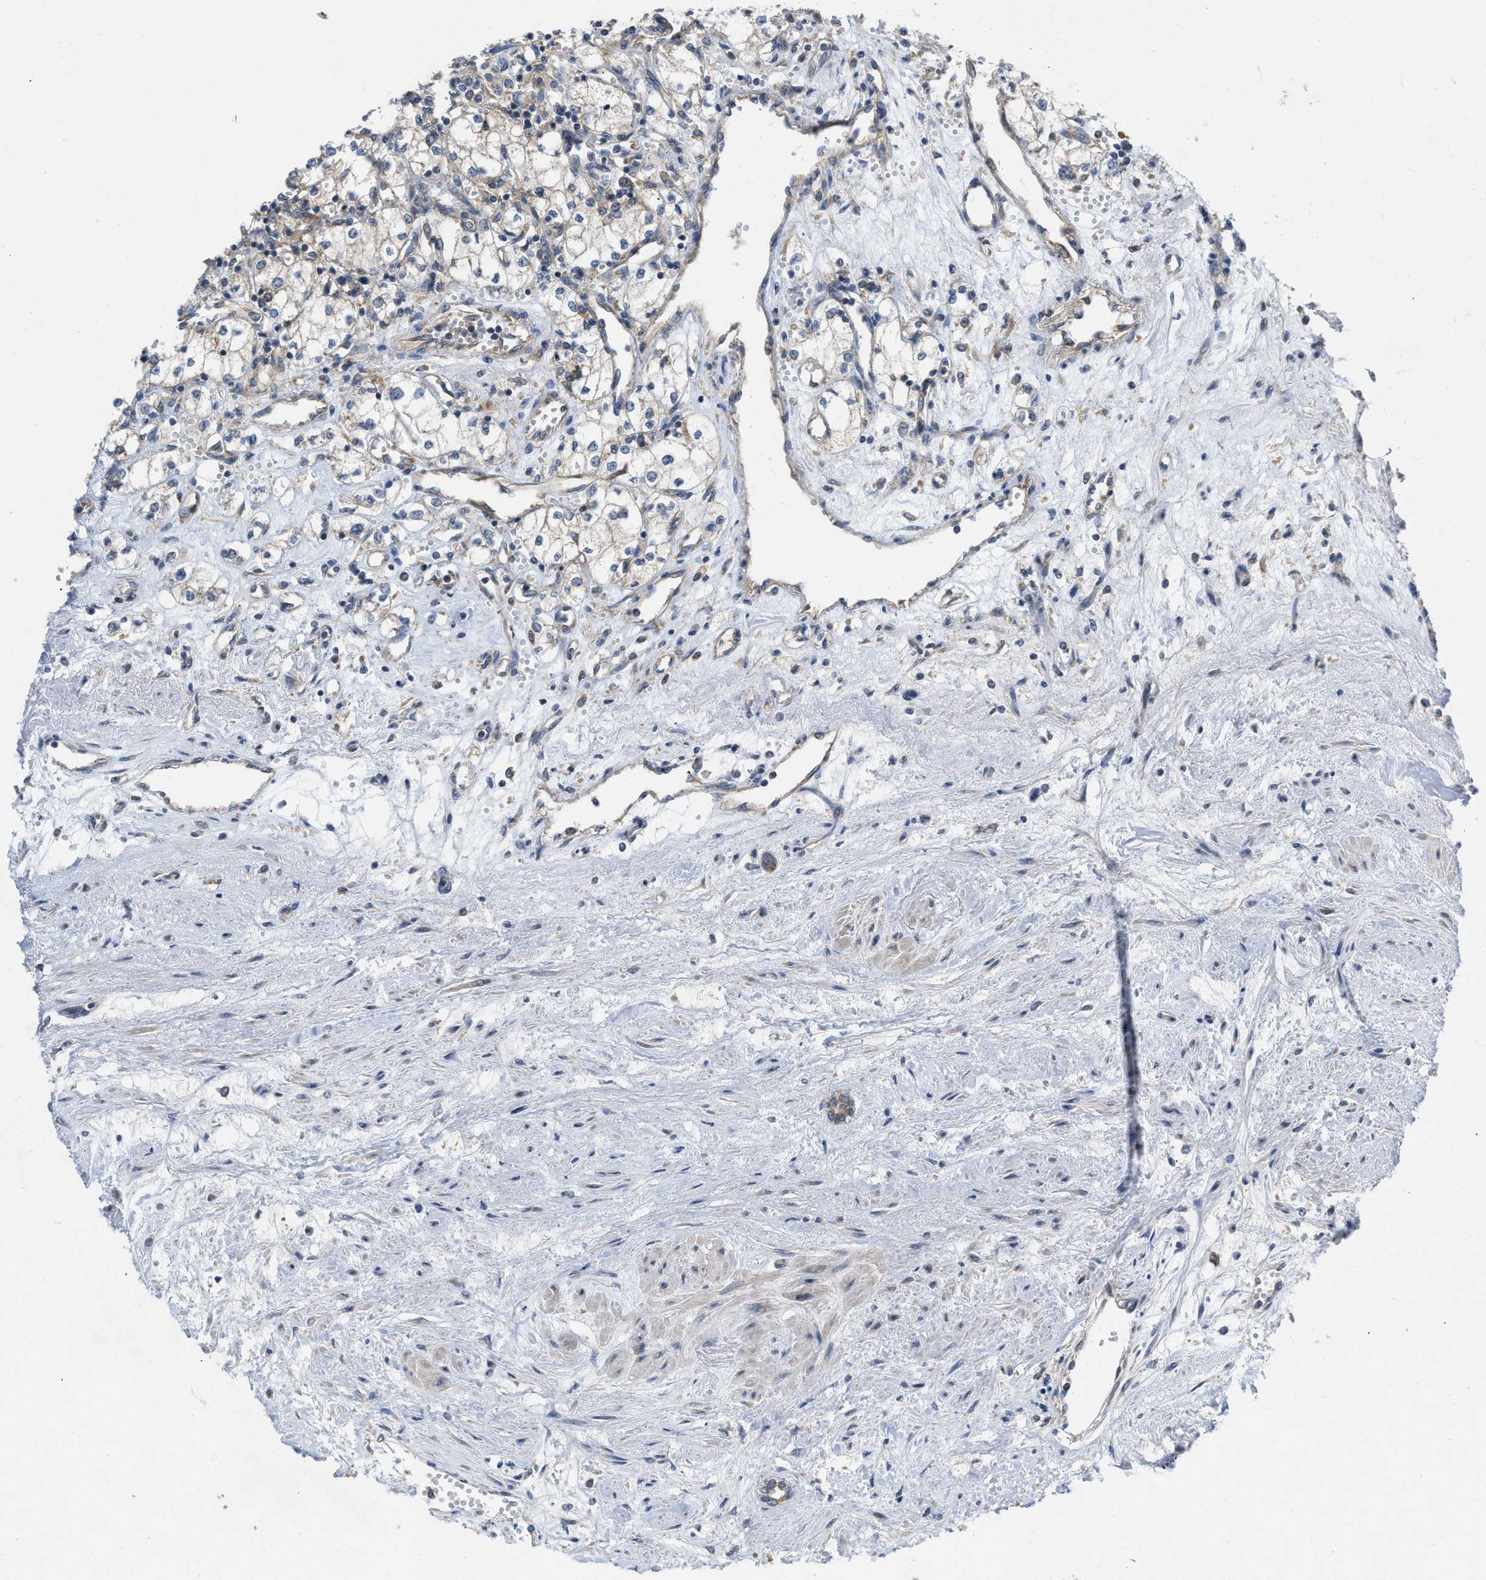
{"staining": {"intensity": "weak", "quantity": "<25%", "location": "cytoplasmic/membranous"}, "tissue": "renal cancer", "cell_type": "Tumor cells", "image_type": "cancer", "snomed": [{"axis": "morphology", "description": "Adenocarcinoma, NOS"}, {"axis": "topography", "description": "Kidney"}], "caption": "This is a histopathology image of IHC staining of renal cancer (adenocarcinoma), which shows no expression in tumor cells.", "gene": "TMEM131", "patient": {"sex": "male", "age": 59}}